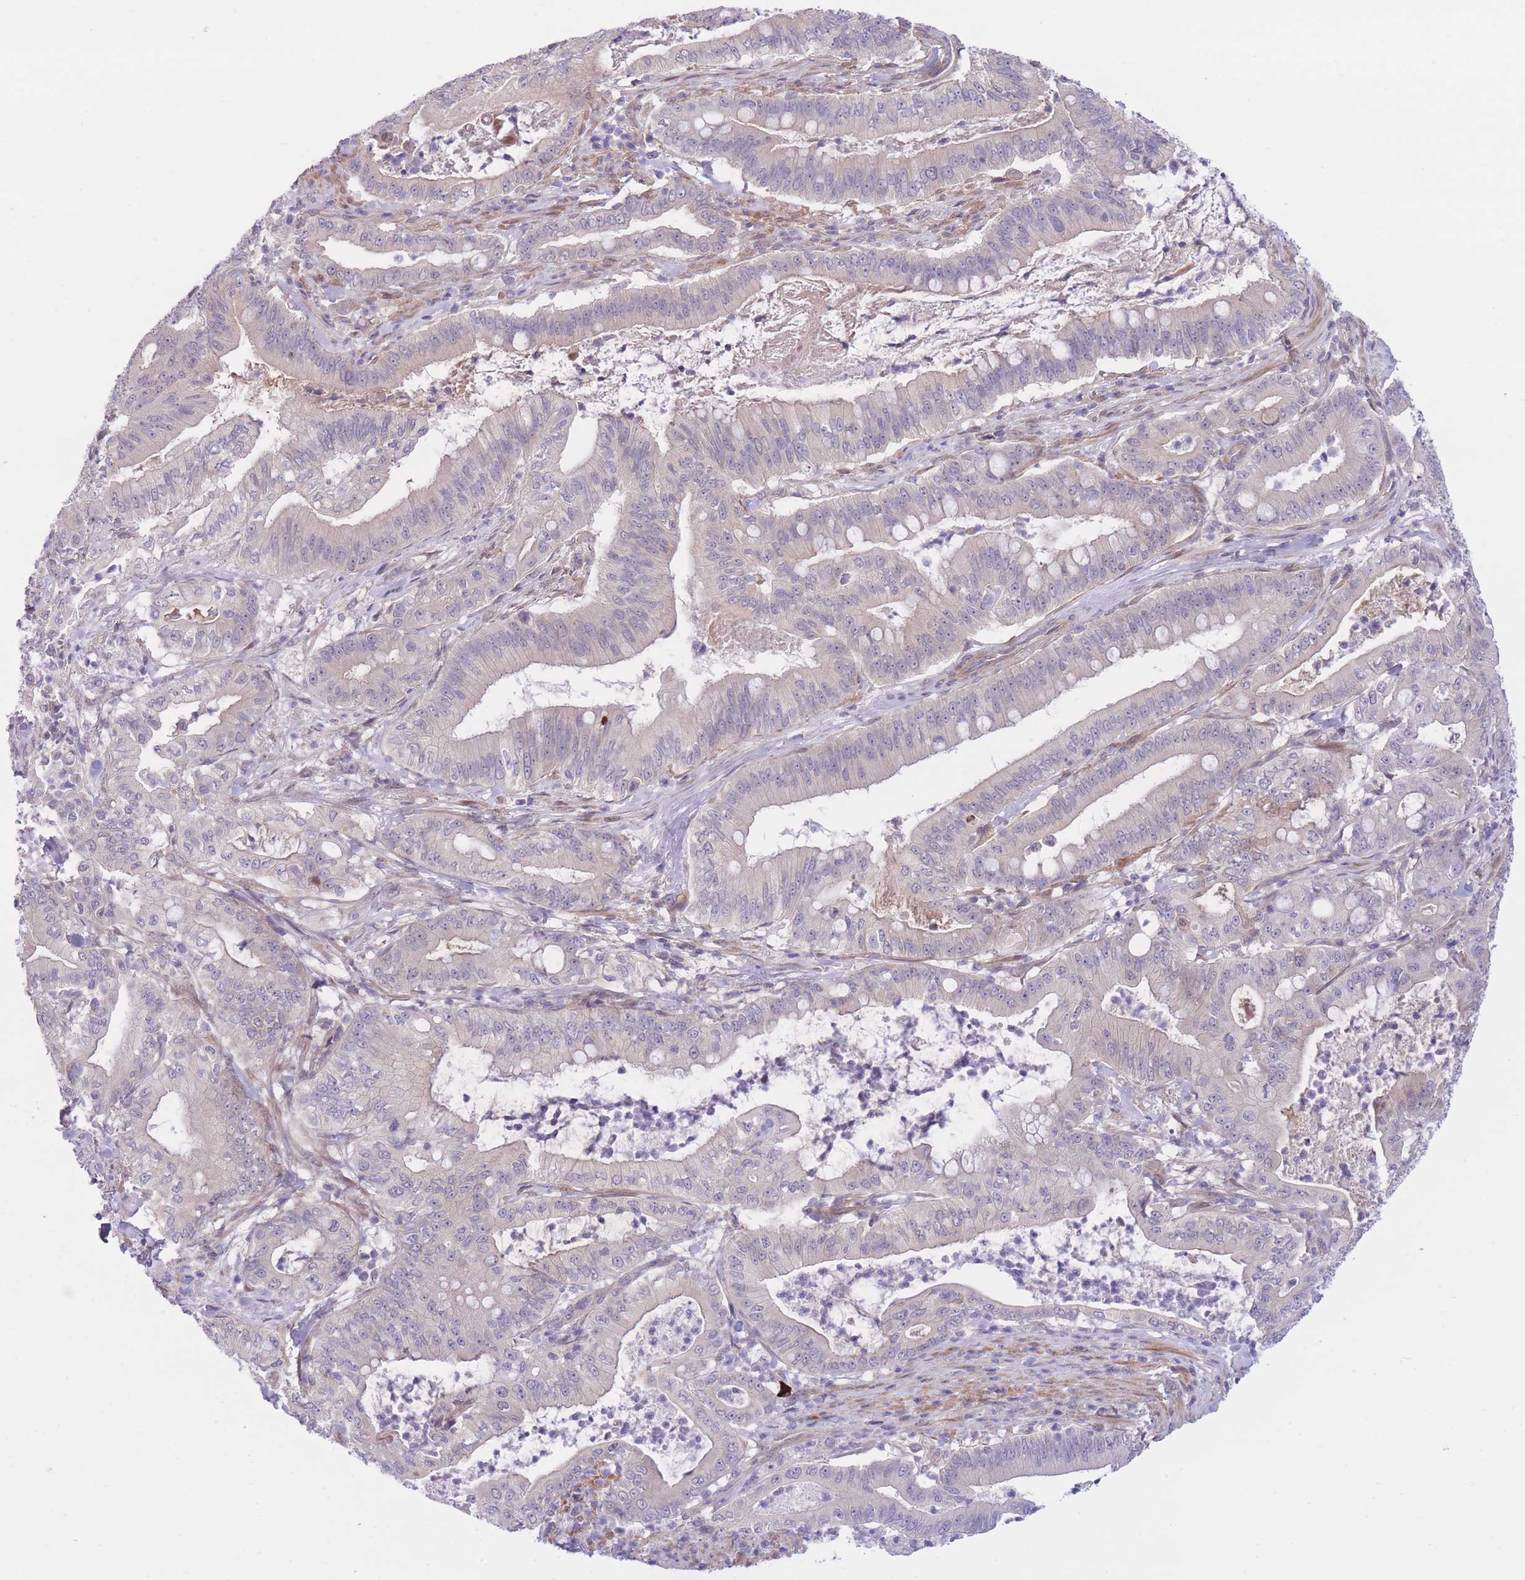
{"staining": {"intensity": "negative", "quantity": "none", "location": "none"}, "tissue": "pancreatic cancer", "cell_type": "Tumor cells", "image_type": "cancer", "snomed": [{"axis": "morphology", "description": "Adenocarcinoma, NOS"}, {"axis": "topography", "description": "Pancreas"}], "caption": "DAB (3,3'-diaminobenzidine) immunohistochemical staining of adenocarcinoma (pancreatic) exhibits no significant staining in tumor cells.", "gene": "CDC25B", "patient": {"sex": "male", "age": 71}}